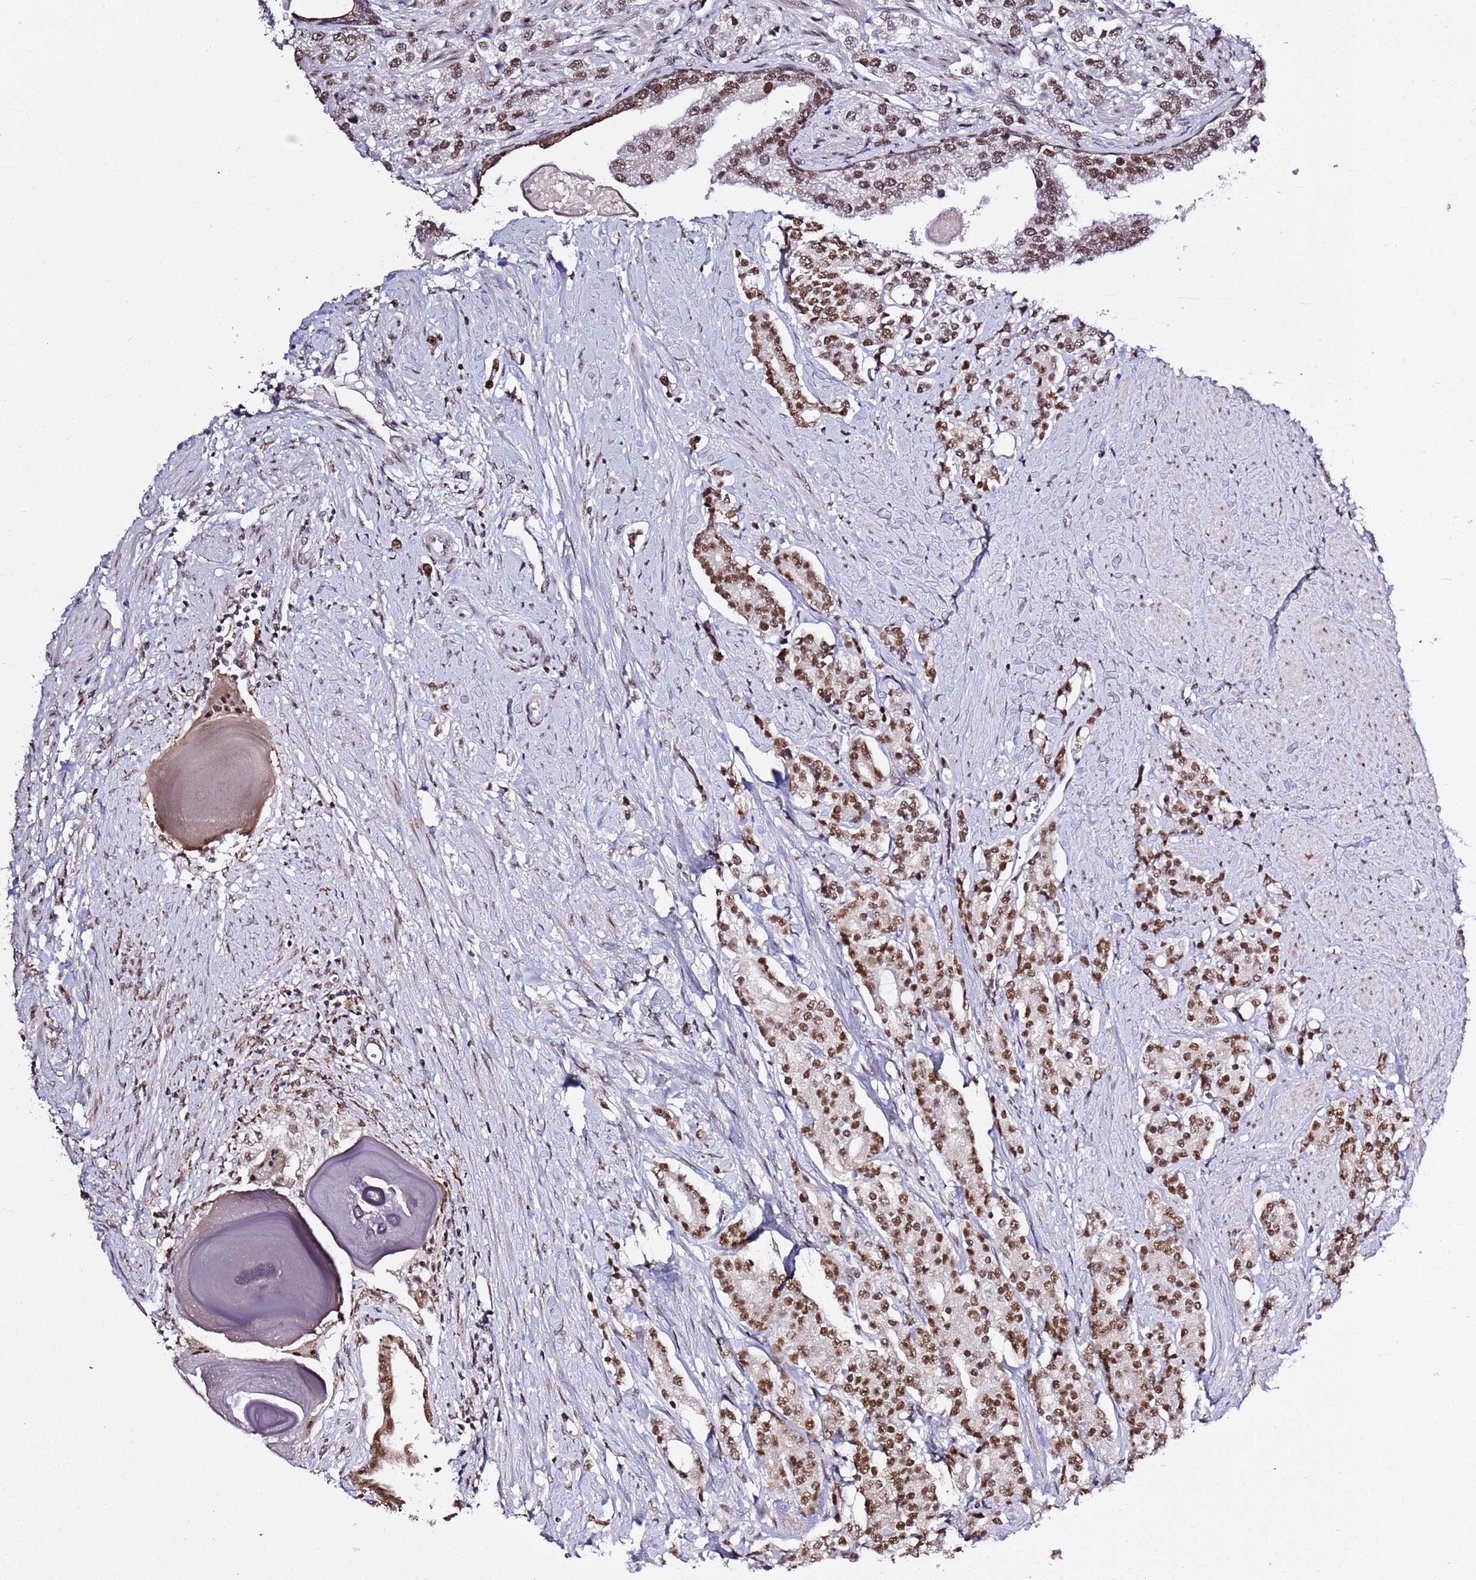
{"staining": {"intensity": "moderate", "quantity": ">75%", "location": "nuclear"}, "tissue": "prostate cancer", "cell_type": "Tumor cells", "image_type": "cancer", "snomed": [{"axis": "morphology", "description": "Adenocarcinoma, High grade"}, {"axis": "topography", "description": "Prostate"}], "caption": "Immunohistochemical staining of human prostate cancer (adenocarcinoma (high-grade)) demonstrates medium levels of moderate nuclear protein positivity in approximately >75% of tumor cells. (DAB (3,3'-diaminobenzidine) IHC with brightfield microscopy, high magnification).", "gene": "AKAP8L", "patient": {"sex": "male", "age": 62}}